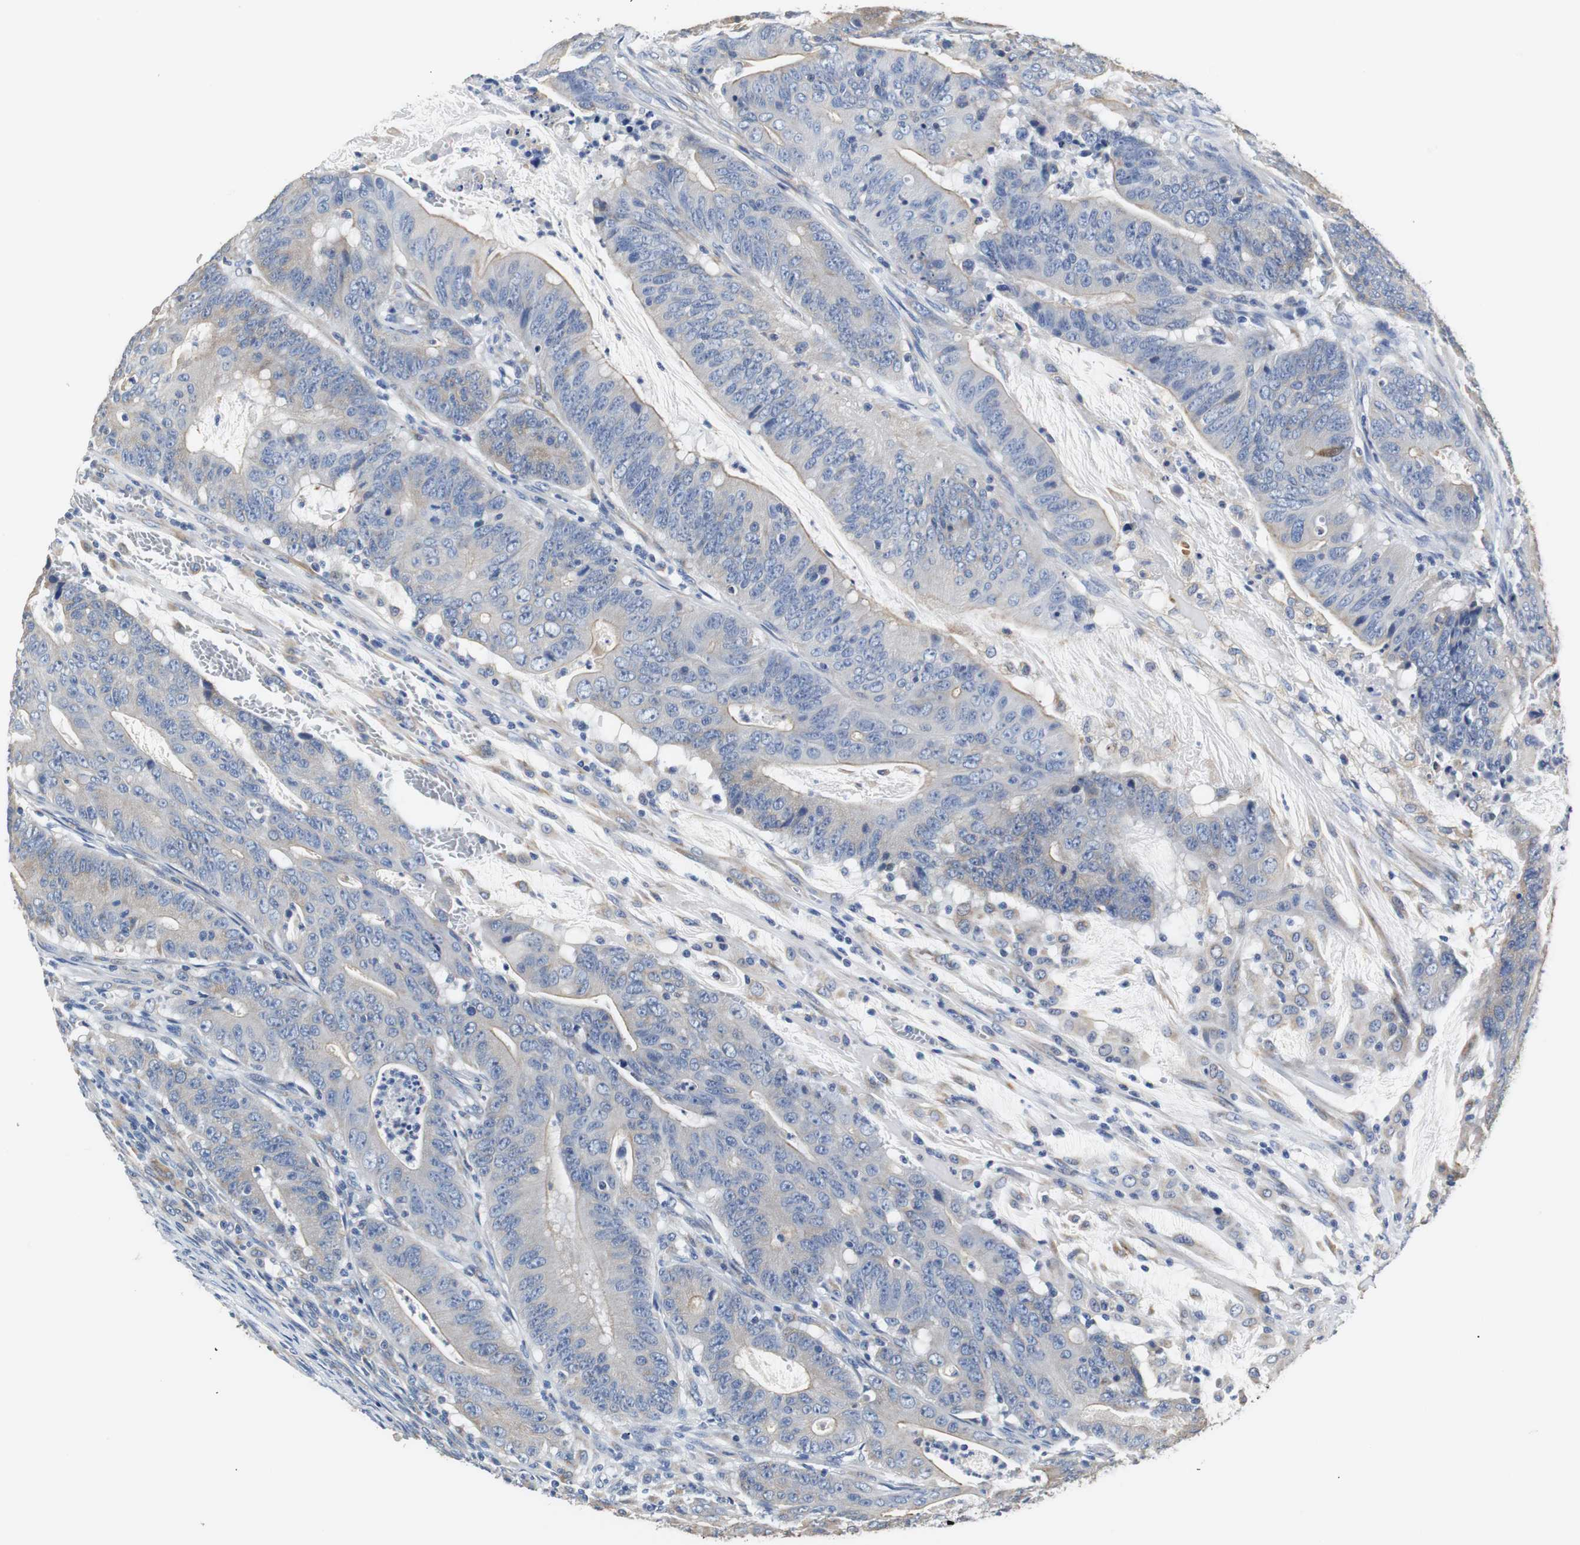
{"staining": {"intensity": "moderate", "quantity": ">75%", "location": "cytoplasmic/membranous"}, "tissue": "colorectal cancer", "cell_type": "Tumor cells", "image_type": "cancer", "snomed": [{"axis": "morphology", "description": "Adenocarcinoma, NOS"}, {"axis": "topography", "description": "Colon"}], "caption": "This is a histology image of immunohistochemistry (IHC) staining of adenocarcinoma (colorectal), which shows moderate staining in the cytoplasmic/membranous of tumor cells.", "gene": "PCK1", "patient": {"sex": "male", "age": 45}}